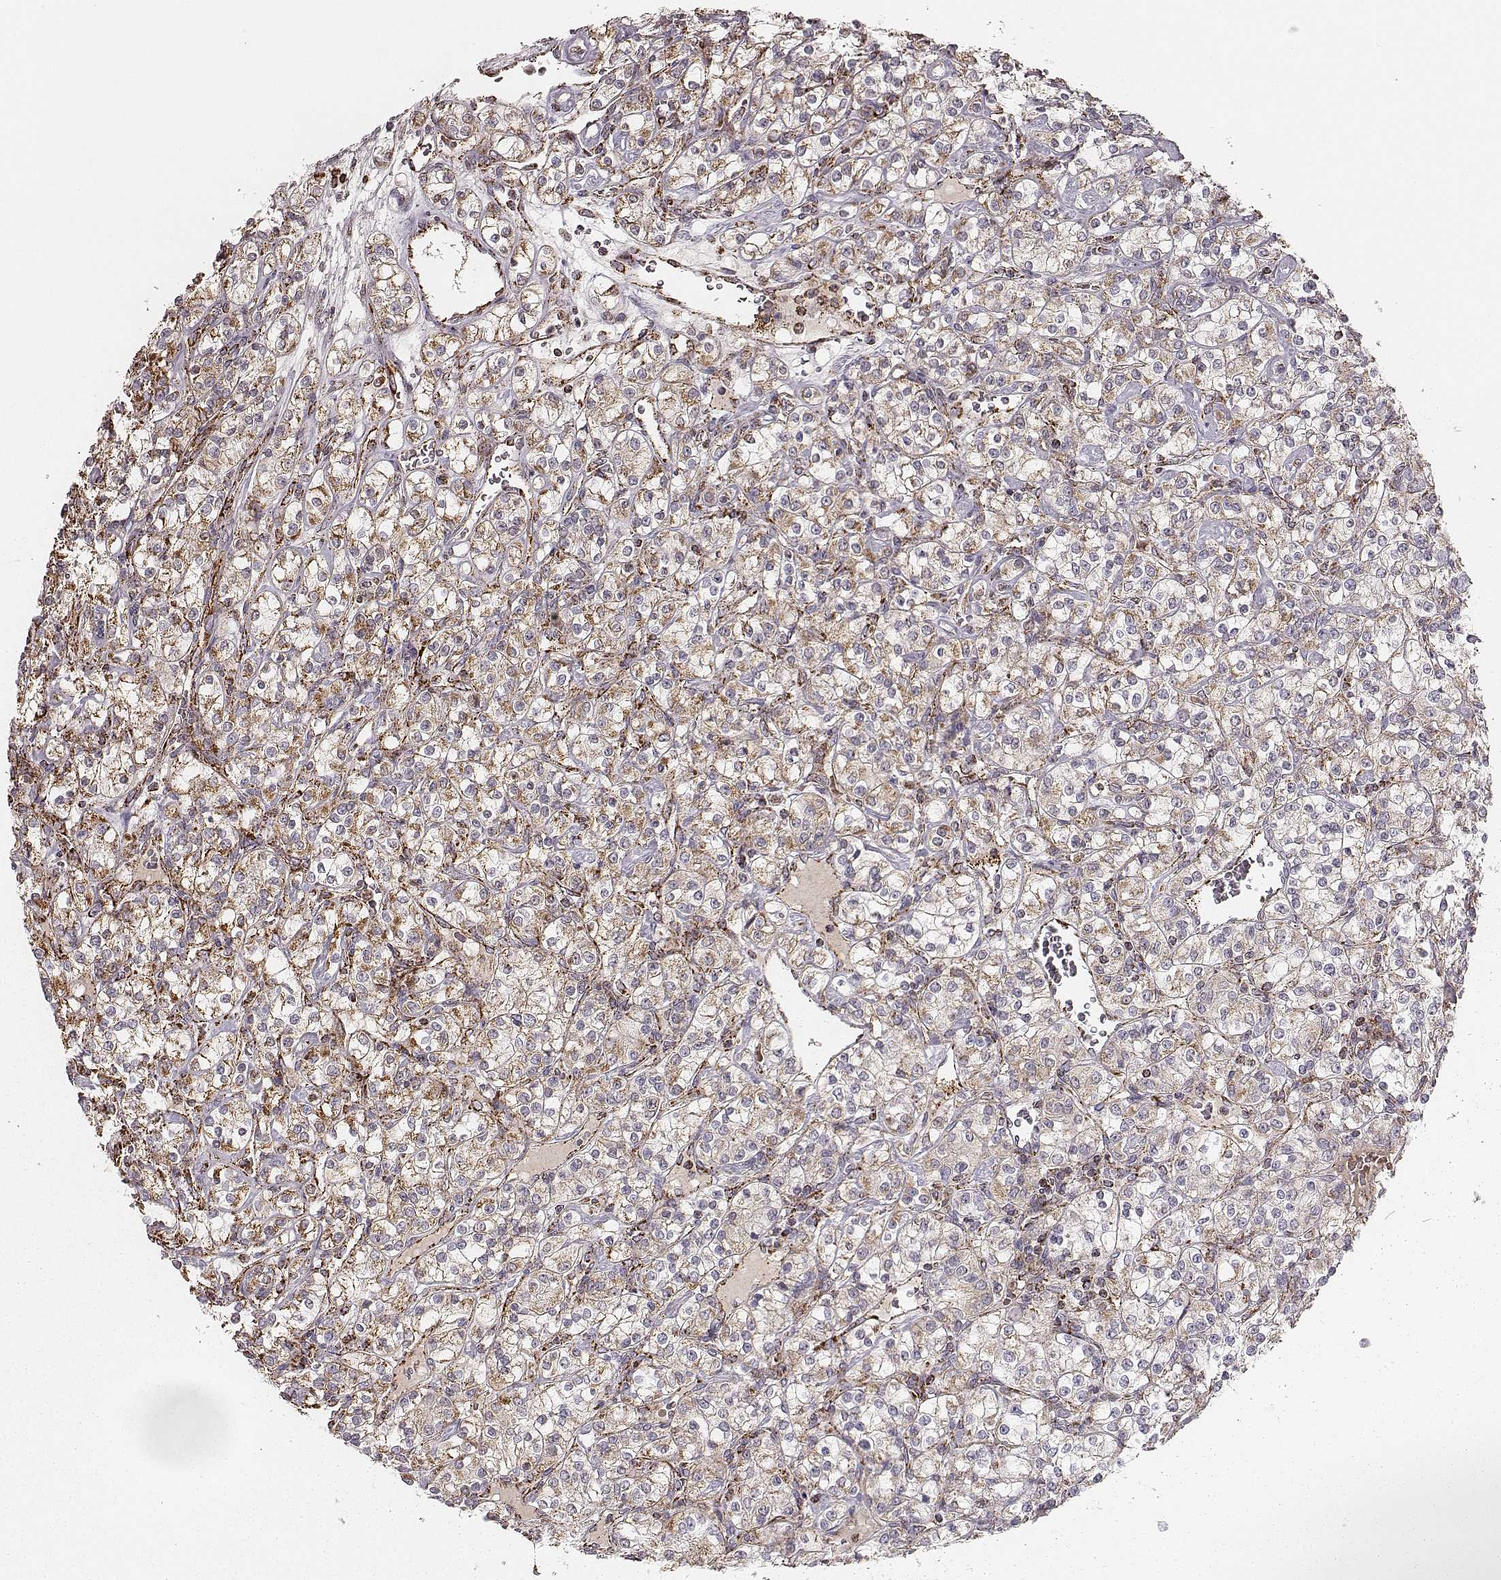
{"staining": {"intensity": "moderate", "quantity": ">75%", "location": "cytoplasmic/membranous"}, "tissue": "renal cancer", "cell_type": "Tumor cells", "image_type": "cancer", "snomed": [{"axis": "morphology", "description": "Adenocarcinoma, NOS"}, {"axis": "topography", "description": "Kidney"}], "caption": "High-power microscopy captured an immunohistochemistry (IHC) histopathology image of renal cancer, revealing moderate cytoplasmic/membranous expression in approximately >75% of tumor cells.", "gene": "TUFM", "patient": {"sex": "male", "age": 77}}